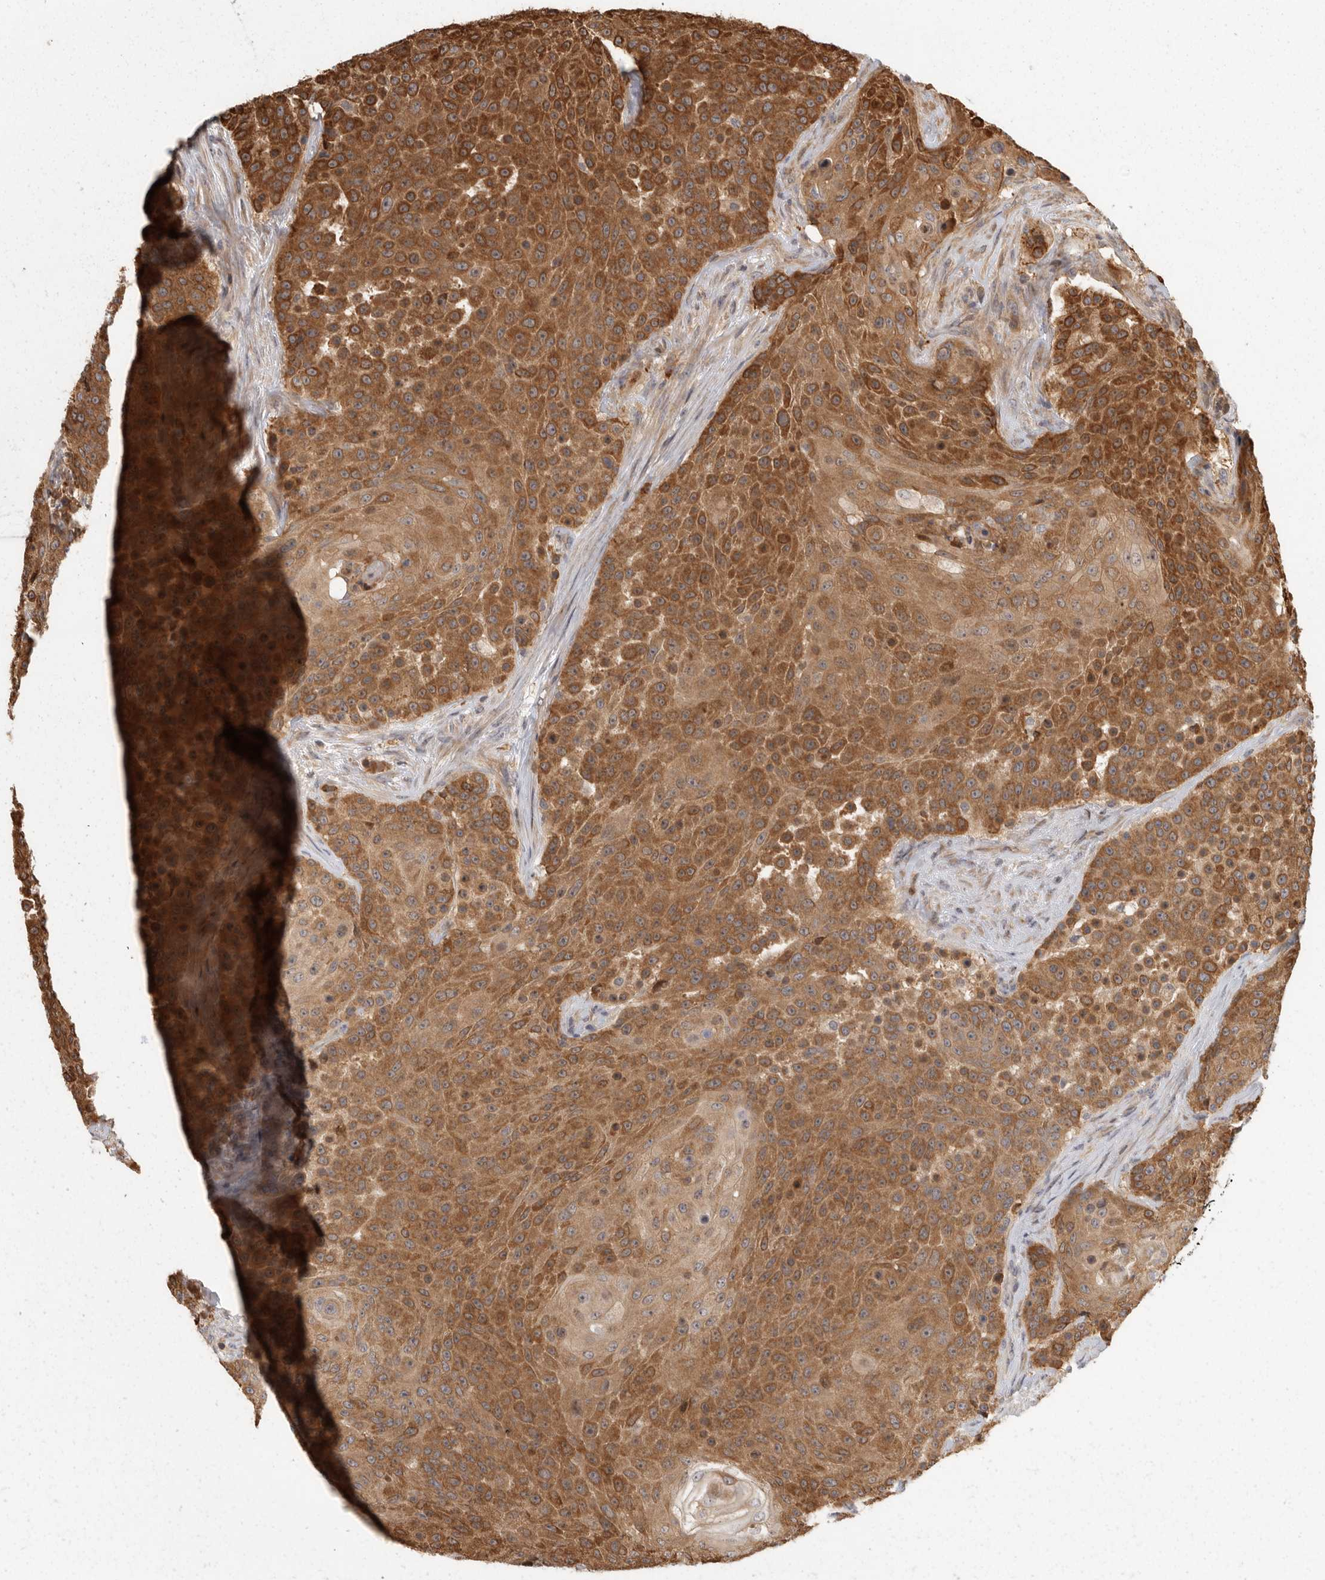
{"staining": {"intensity": "strong", "quantity": ">75%", "location": "cytoplasmic/membranous"}, "tissue": "urothelial cancer", "cell_type": "Tumor cells", "image_type": "cancer", "snomed": [{"axis": "morphology", "description": "Urothelial carcinoma, High grade"}, {"axis": "topography", "description": "Urinary bladder"}], "caption": "Brown immunohistochemical staining in urothelial cancer shows strong cytoplasmic/membranous staining in about >75% of tumor cells.", "gene": "SWT1", "patient": {"sex": "female", "age": 63}}